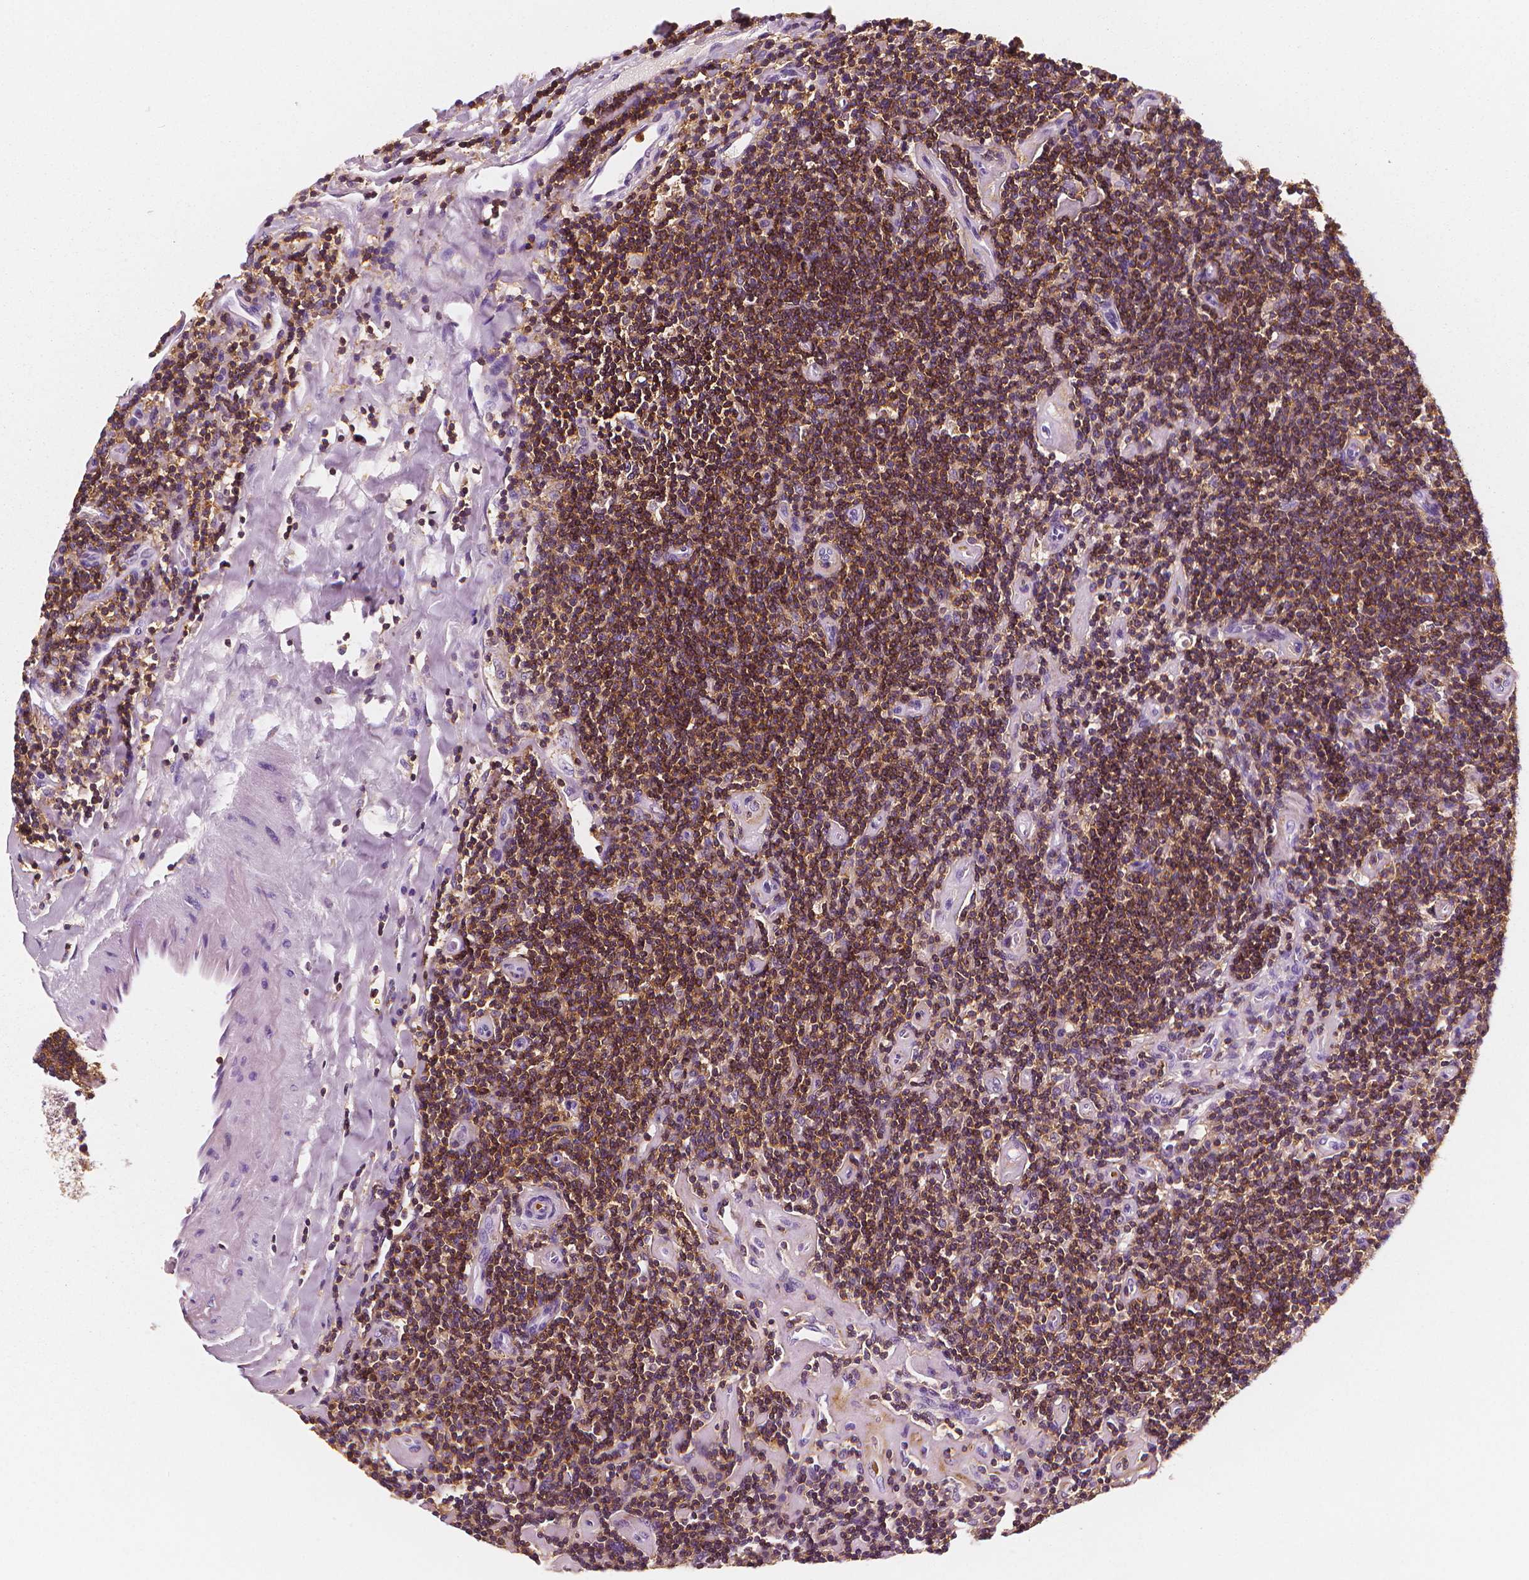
{"staining": {"intensity": "negative", "quantity": "none", "location": "none"}, "tissue": "lymphoma", "cell_type": "Tumor cells", "image_type": "cancer", "snomed": [{"axis": "morphology", "description": "Hodgkin's disease, NOS"}, {"axis": "topography", "description": "Lymph node"}], "caption": "Human Hodgkin's disease stained for a protein using immunohistochemistry (IHC) displays no positivity in tumor cells.", "gene": "PTPRC", "patient": {"sex": "male", "age": 40}}